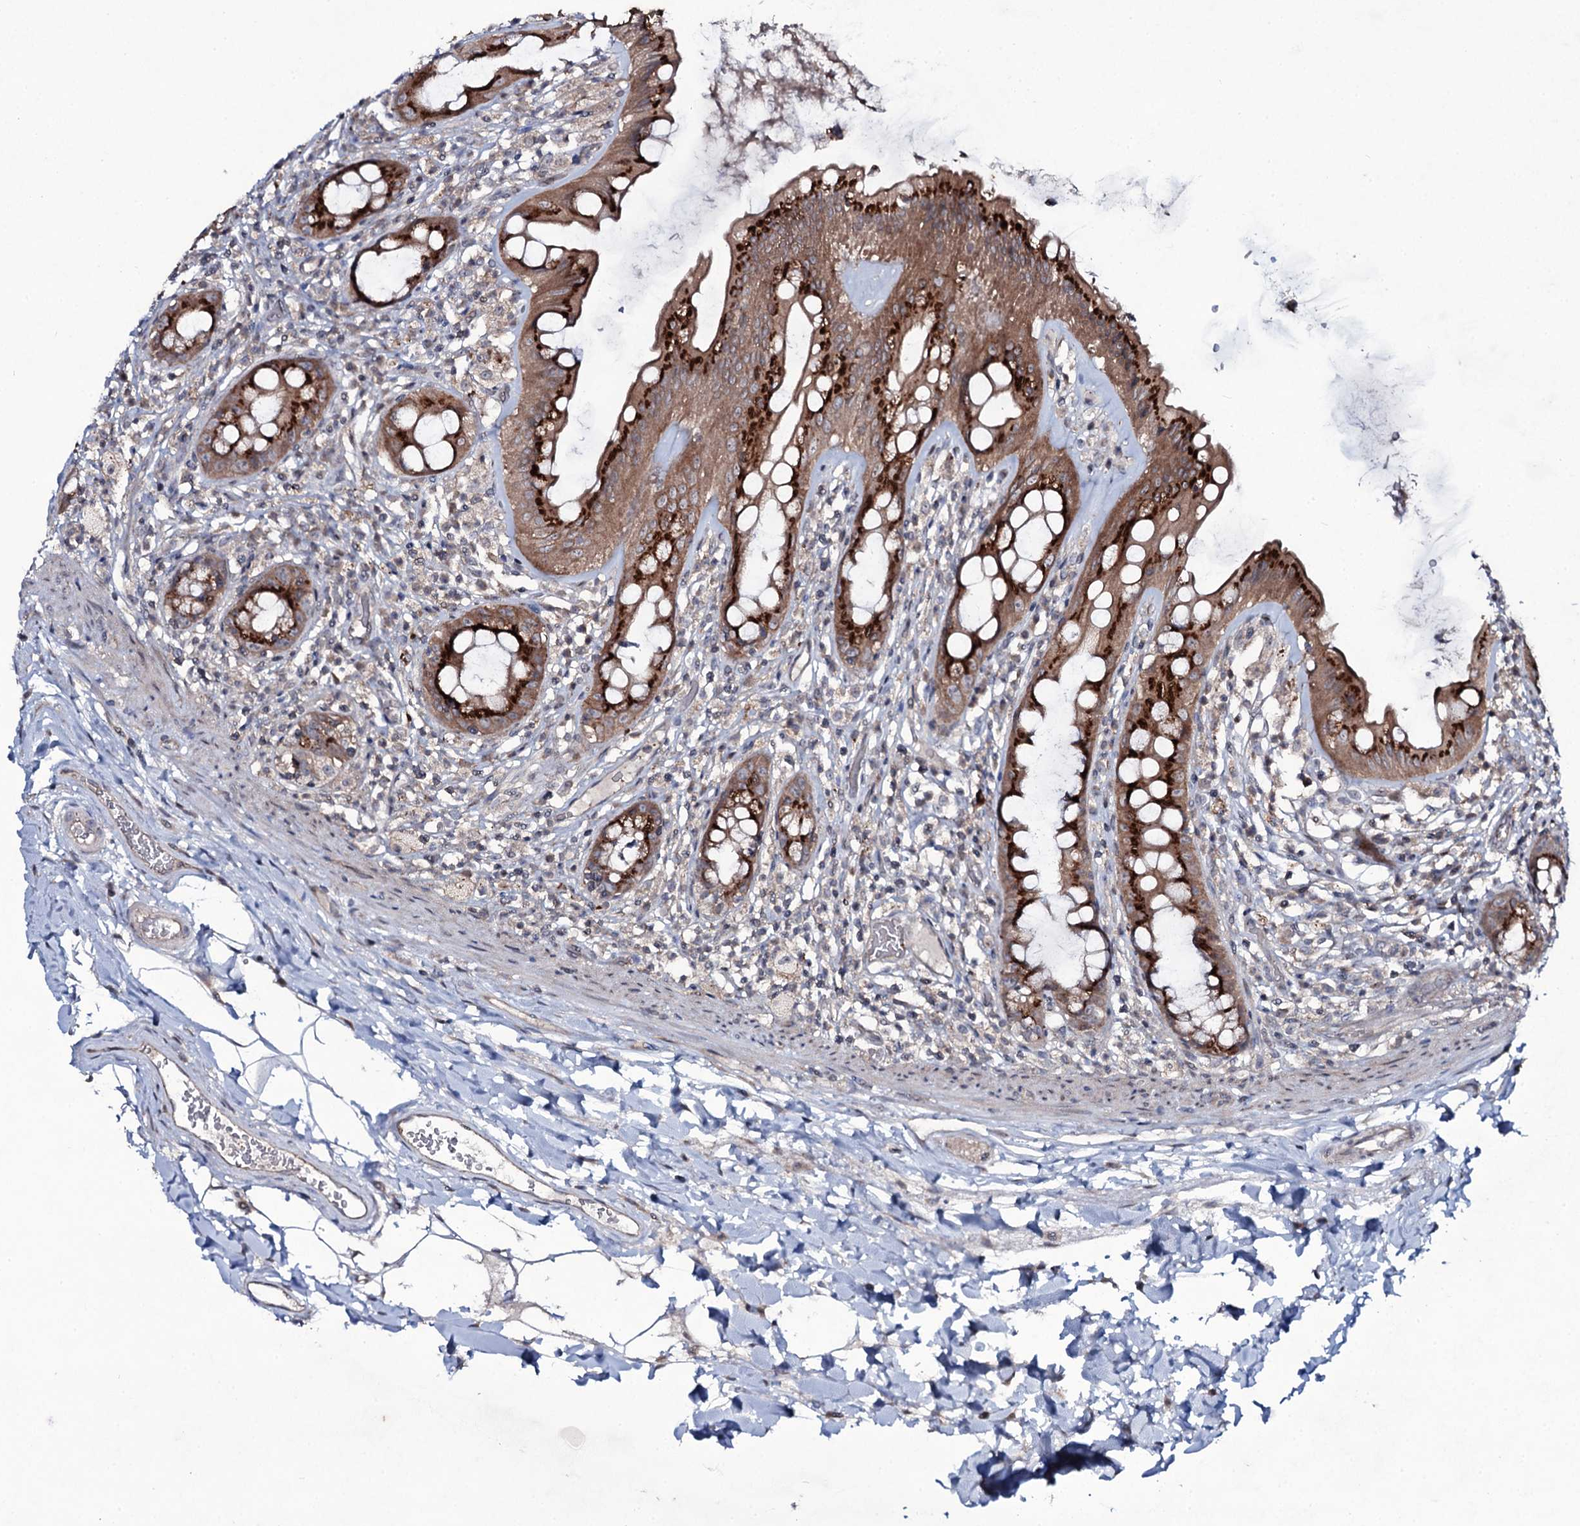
{"staining": {"intensity": "strong", "quantity": "25%-75%", "location": "cytoplasmic/membranous"}, "tissue": "rectum", "cell_type": "Glandular cells", "image_type": "normal", "snomed": [{"axis": "morphology", "description": "Normal tissue, NOS"}, {"axis": "topography", "description": "Rectum"}], "caption": "Immunohistochemical staining of benign human rectum displays high levels of strong cytoplasmic/membranous expression in approximately 25%-75% of glandular cells.", "gene": "SNAP23", "patient": {"sex": "female", "age": 57}}